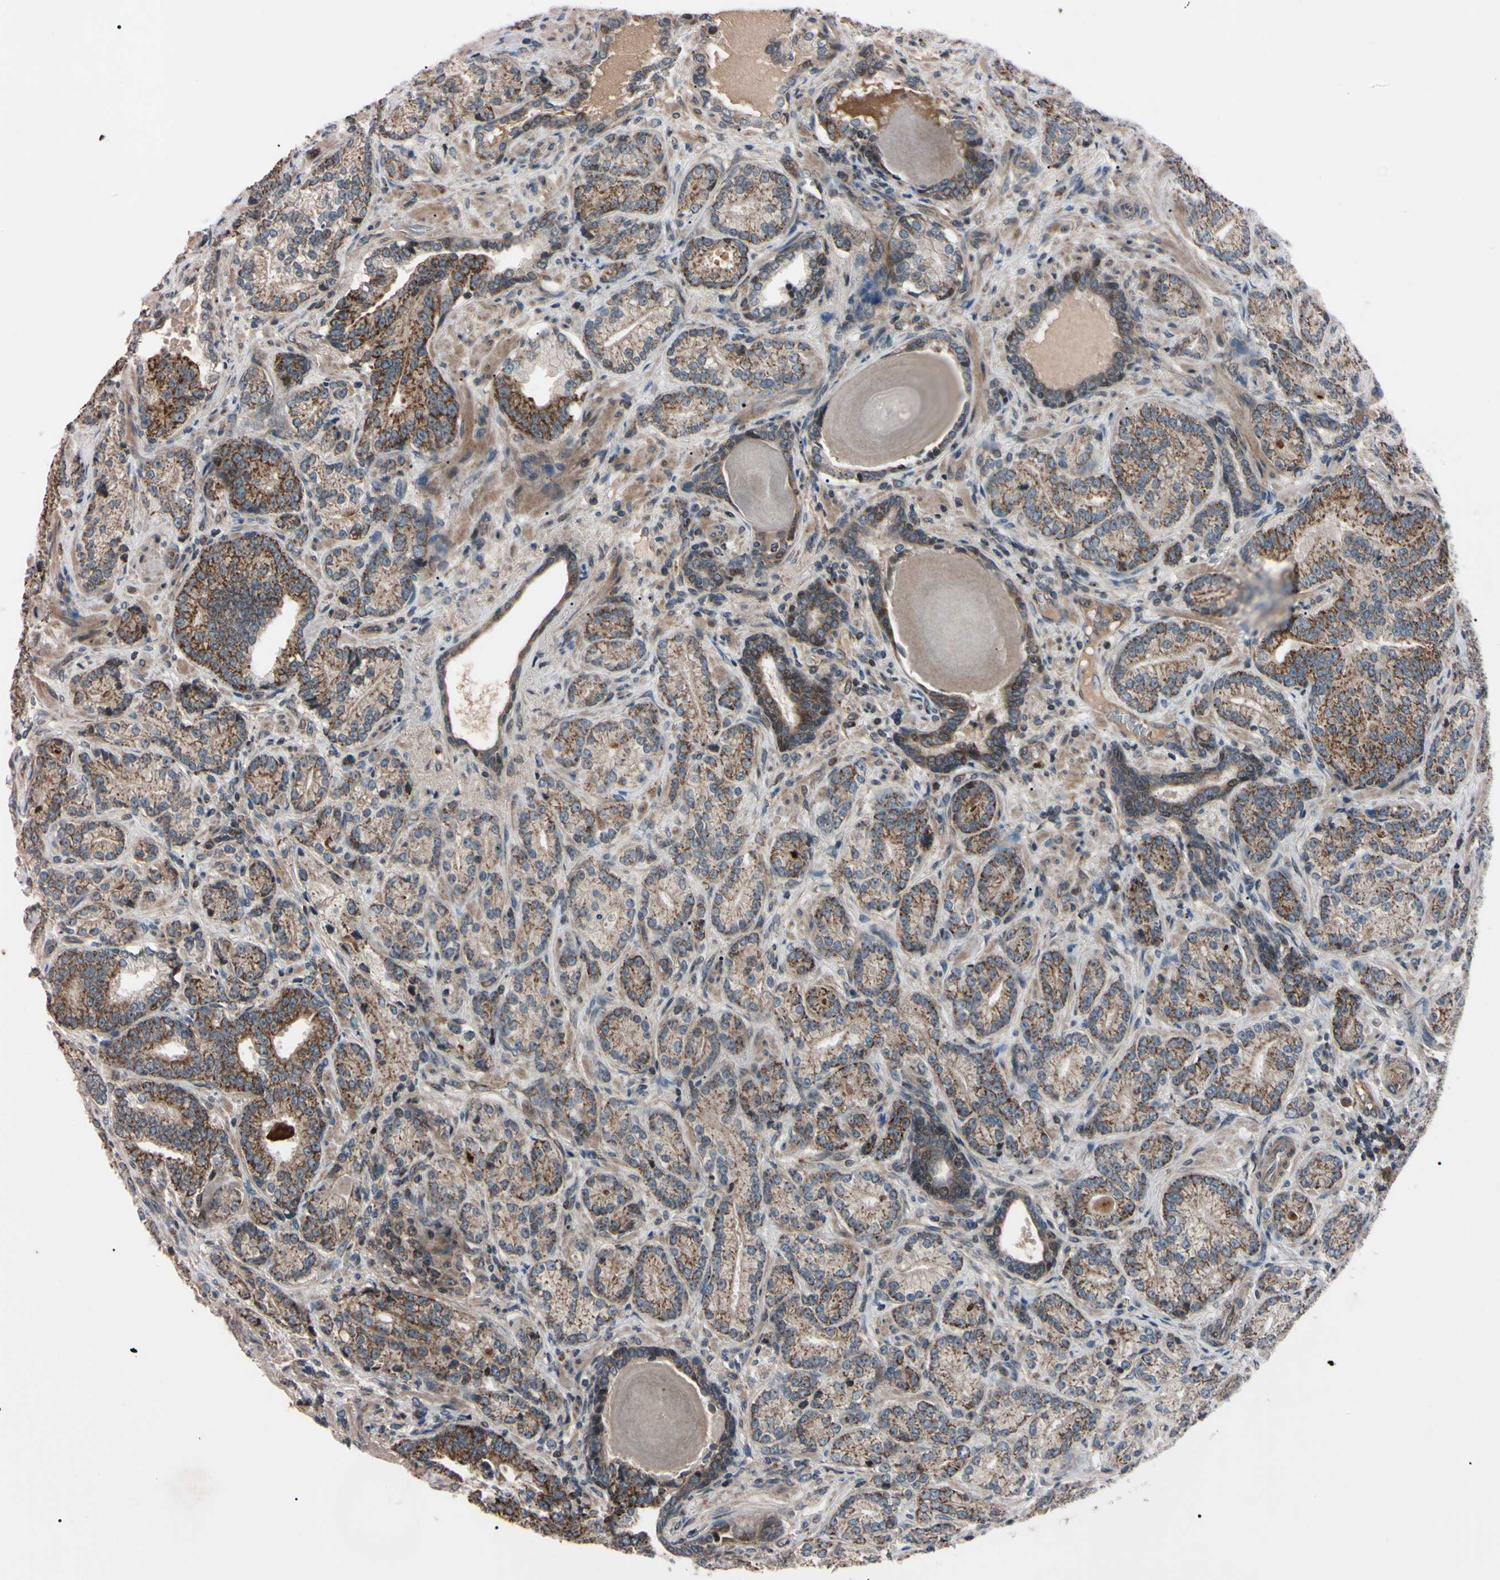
{"staining": {"intensity": "moderate", "quantity": ">75%", "location": "cytoplasmic/membranous"}, "tissue": "prostate cancer", "cell_type": "Tumor cells", "image_type": "cancer", "snomed": [{"axis": "morphology", "description": "Adenocarcinoma, High grade"}, {"axis": "topography", "description": "Prostate"}], "caption": "Moderate cytoplasmic/membranous expression for a protein is appreciated in about >75% of tumor cells of high-grade adenocarcinoma (prostate) using immunohistochemistry.", "gene": "TNFRSF1A", "patient": {"sex": "male", "age": 61}}